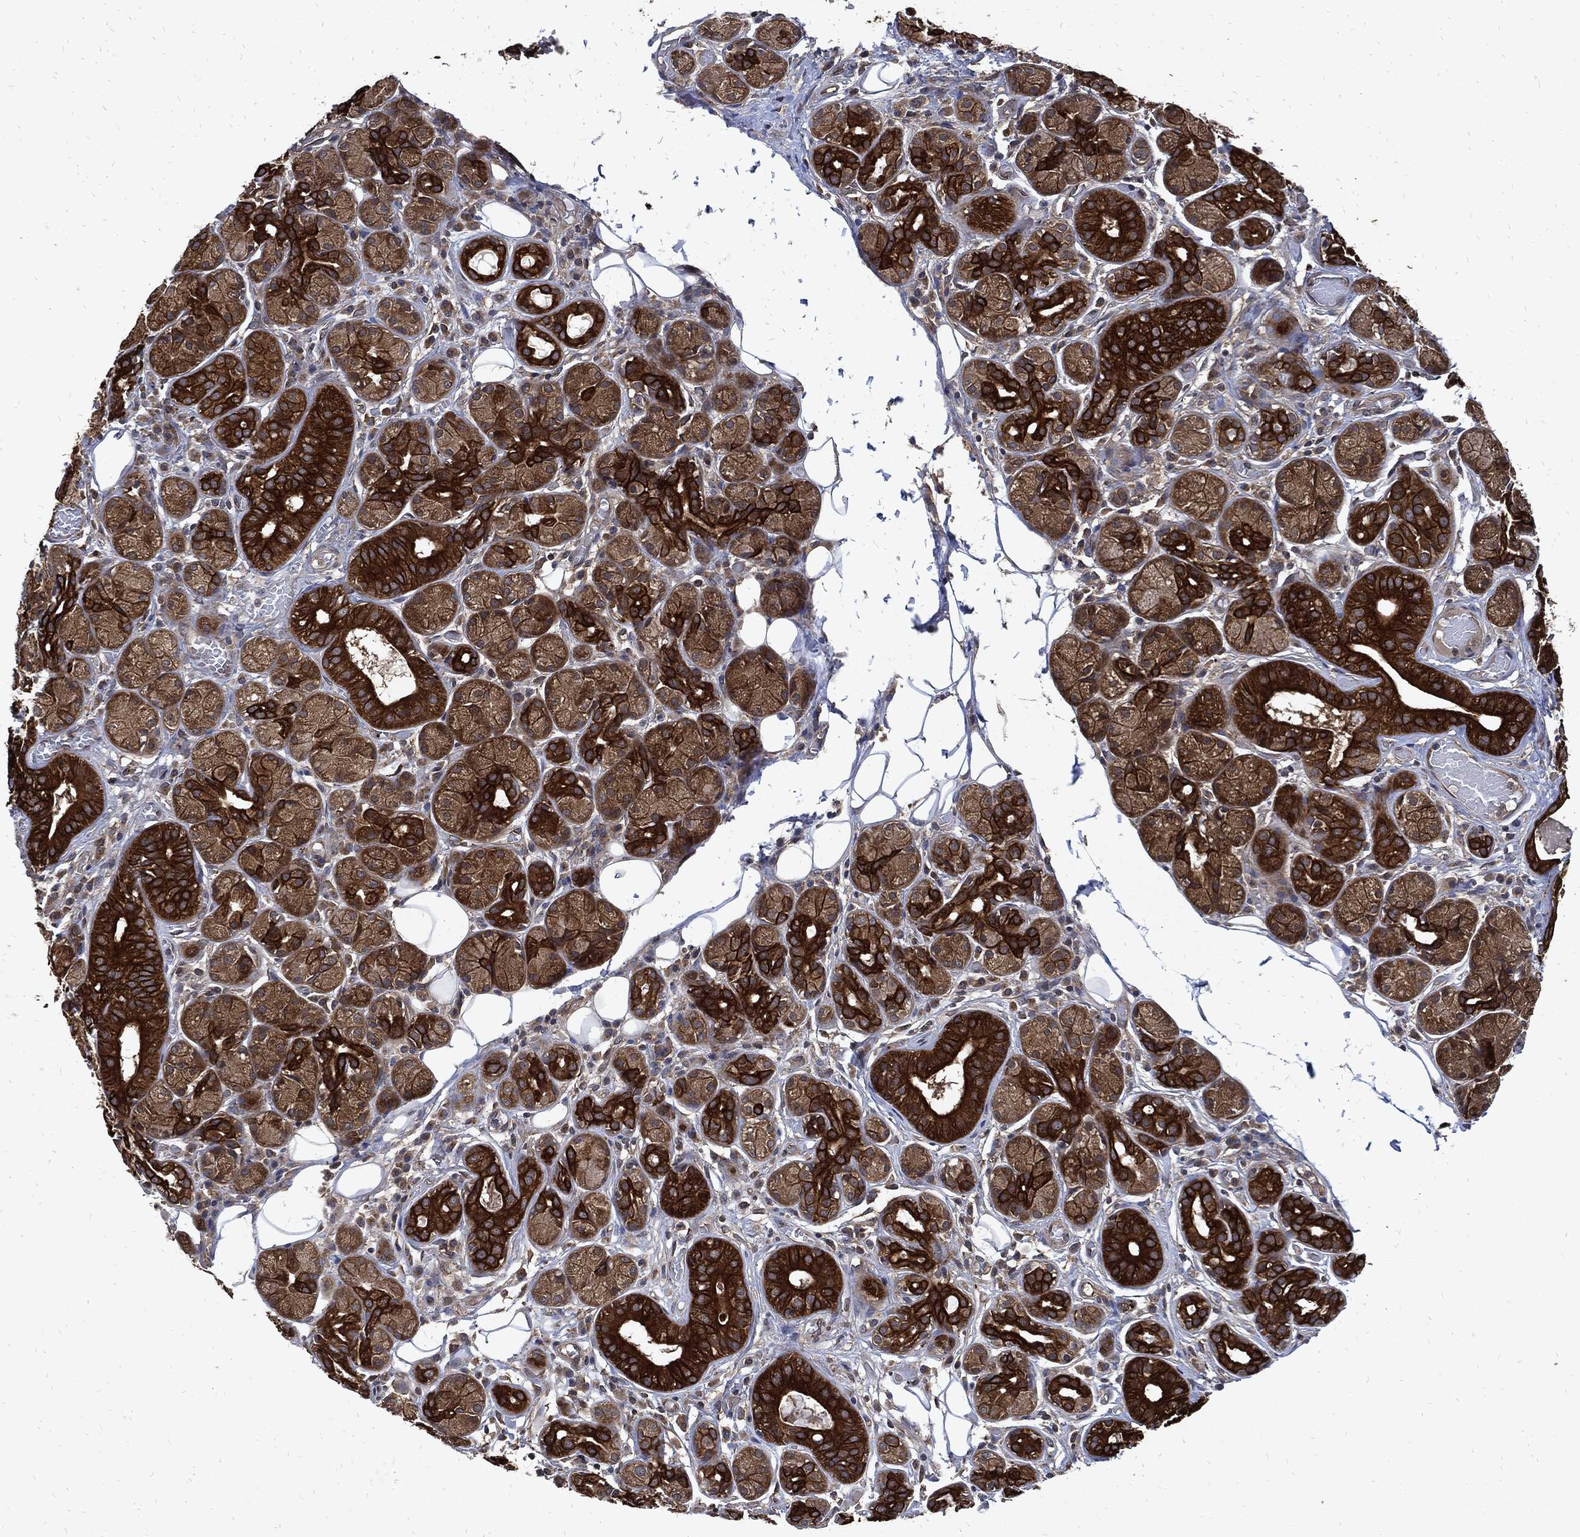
{"staining": {"intensity": "strong", "quantity": "25%-75%", "location": "cytoplasmic/membranous"}, "tissue": "salivary gland", "cell_type": "Glandular cells", "image_type": "normal", "snomed": [{"axis": "morphology", "description": "Normal tissue, NOS"}, {"axis": "topography", "description": "Salivary gland"}], "caption": "Immunohistochemical staining of benign human salivary gland shows 25%-75% levels of strong cytoplasmic/membranous protein positivity in about 25%-75% of glandular cells.", "gene": "DCTN1", "patient": {"sex": "male", "age": 71}}